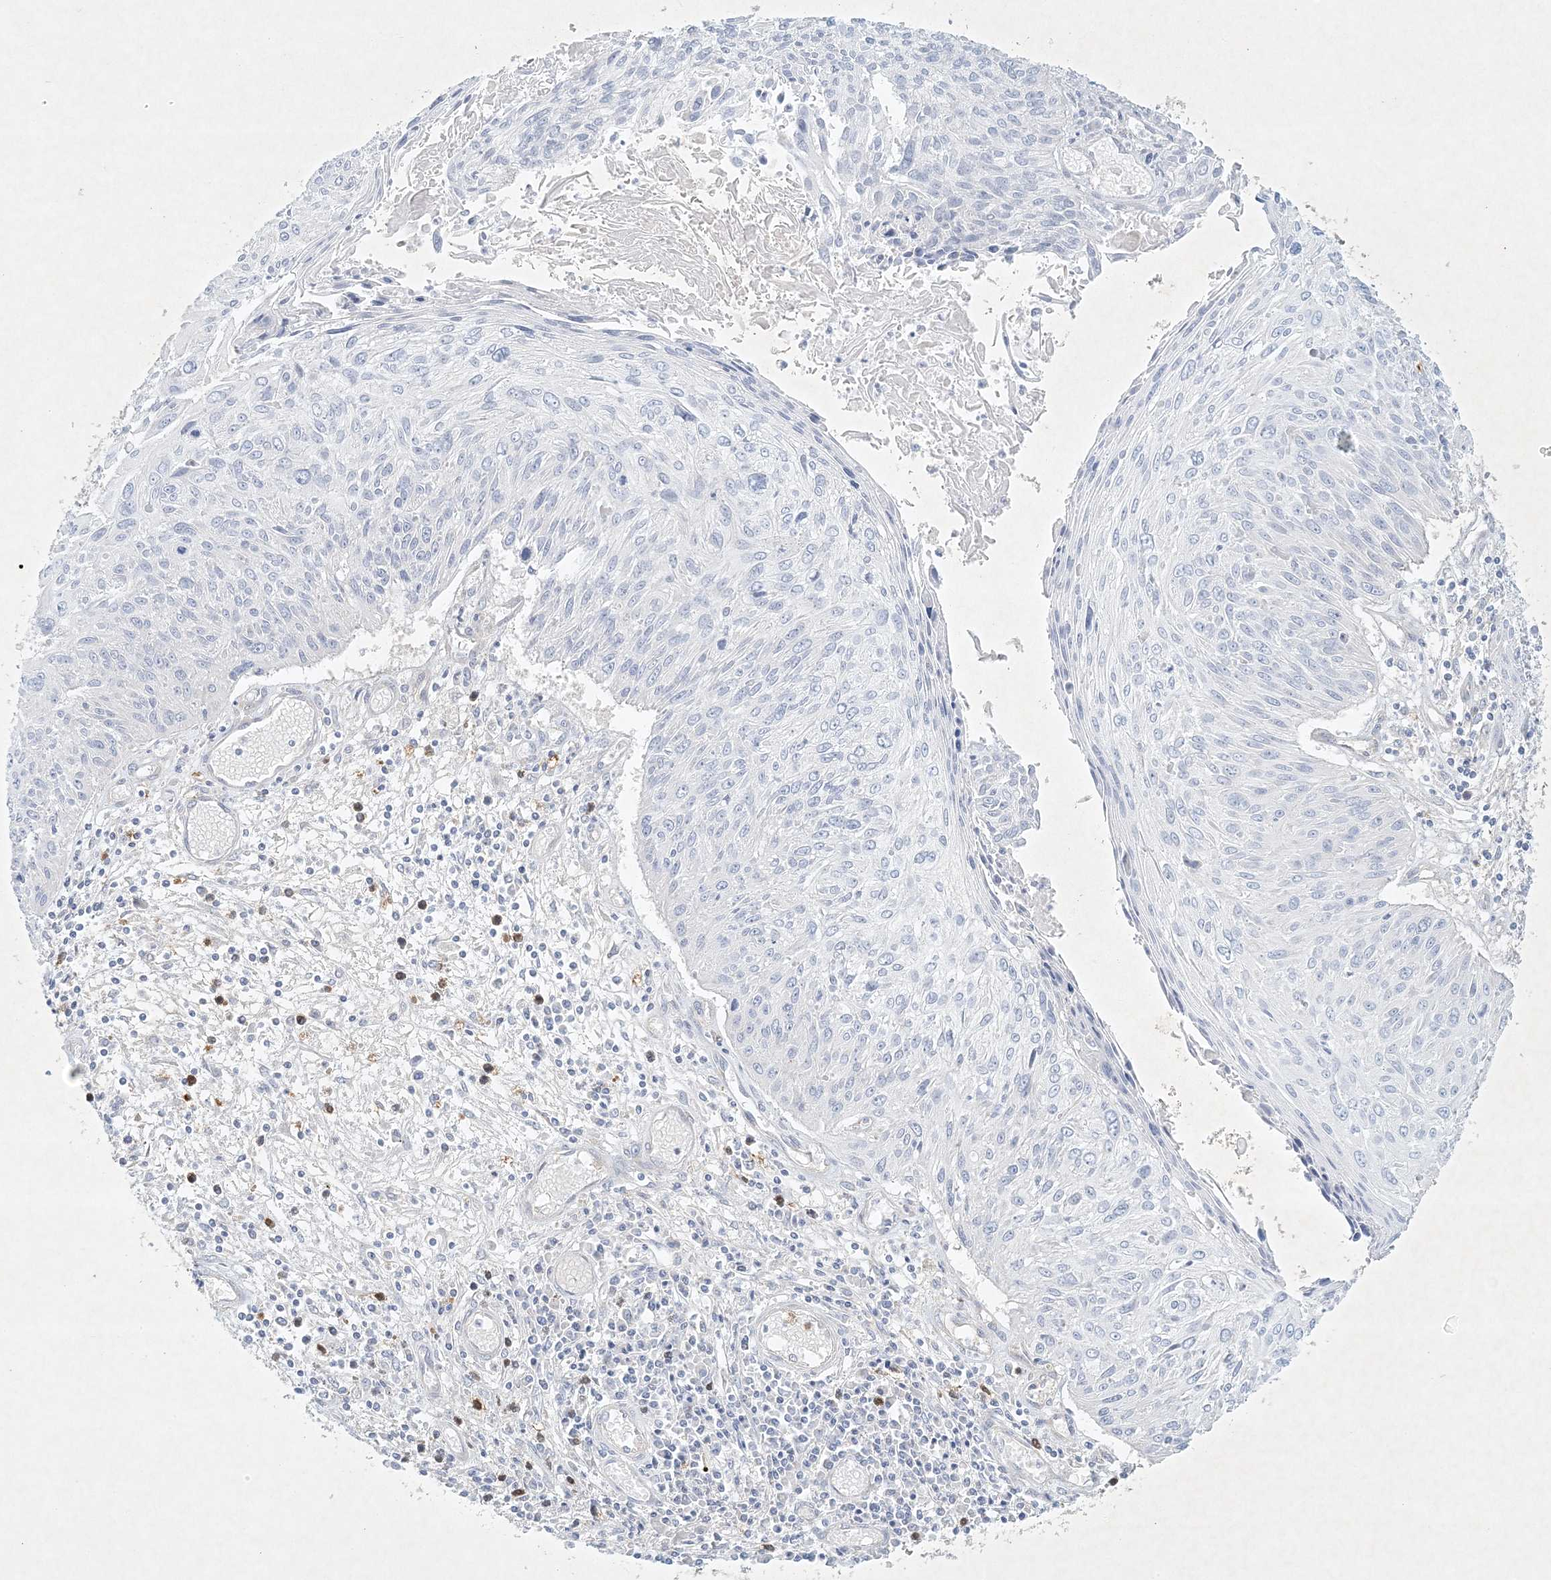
{"staining": {"intensity": "negative", "quantity": "none", "location": "none"}, "tissue": "cervical cancer", "cell_type": "Tumor cells", "image_type": "cancer", "snomed": [{"axis": "morphology", "description": "Squamous cell carcinoma, NOS"}, {"axis": "topography", "description": "Cervix"}], "caption": "High magnification brightfield microscopy of cervical cancer stained with DAB (brown) and counterstained with hematoxylin (blue): tumor cells show no significant positivity.", "gene": "STK11IP", "patient": {"sex": "female", "age": 51}}